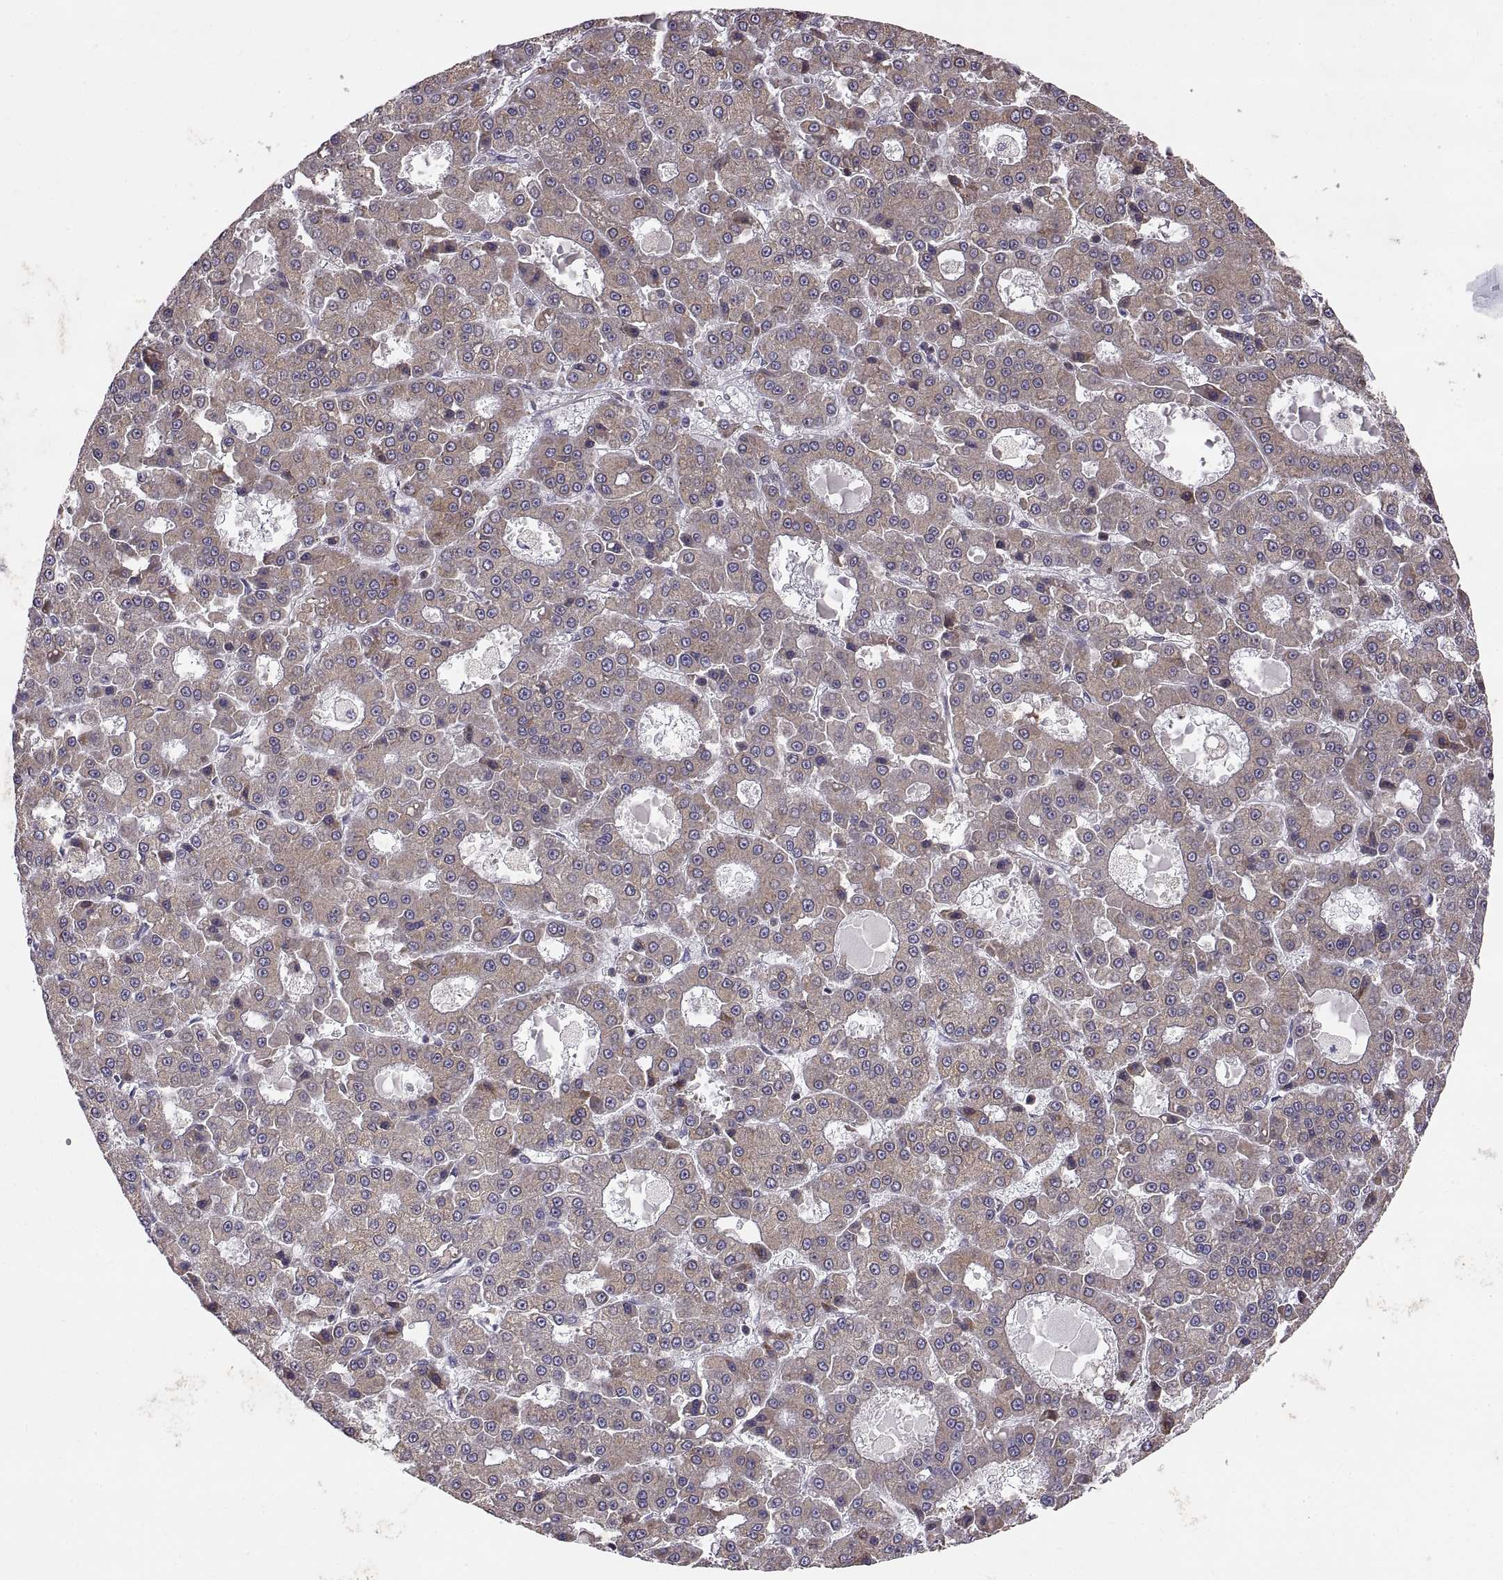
{"staining": {"intensity": "weak", "quantity": ">75%", "location": "cytoplasmic/membranous"}, "tissue": "liver cancer", "cell_type": "Tumor cells", "image_type": "cancer", "snomed": [{"axis": "morphology", "description": "Carcinoma, Hepatocellular, NOS"}, {"axis": "topography", "description": "Liver"}], "caption": "The micrograph exhibits a brown stain indicating the presence of a protein in the cytoplasmic/membranous of tumor cells in liver cancer (hepatocellular carcinoma).", "gene": "PLEKHB2", "patient": {"sex": "male", "age": 70}}